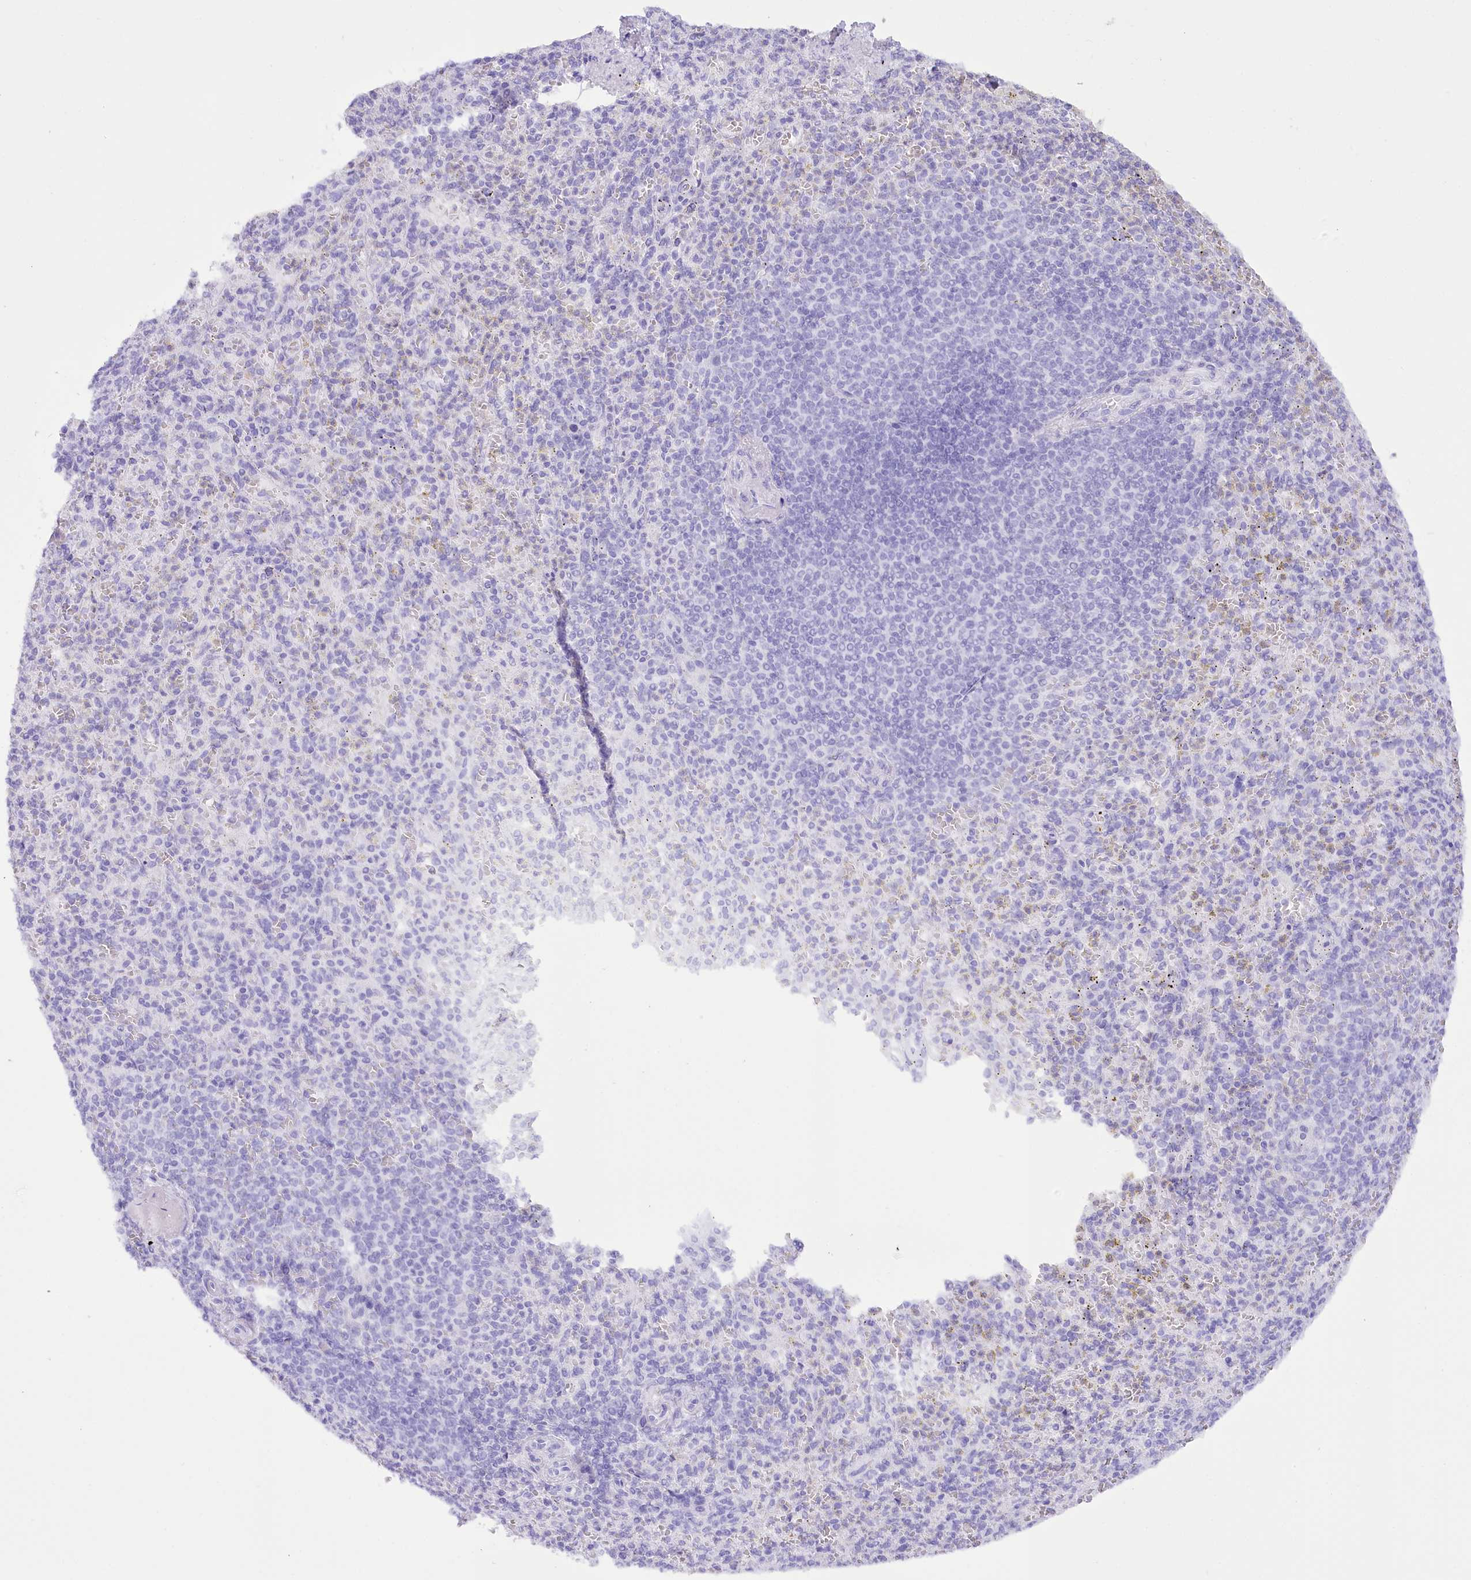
{"staining": {"intensity": "negative", "quantity": "none", "location": "none"}, "tissue": "spleen", "cell_type": "Cells in red pulp", "image_type": "normal", "snomed": [{"axis": "morphology", "description": "Normal tissue, NOS"}, {"axis": "topography", "description": "Spleen"}], "caption": "Immunohistochemical staining of unremarkable human spleen exhibits no significant staining in cells in red pulp.", "gene": "NCKAP5", "patient": {"sex": "female", "age": 74}}